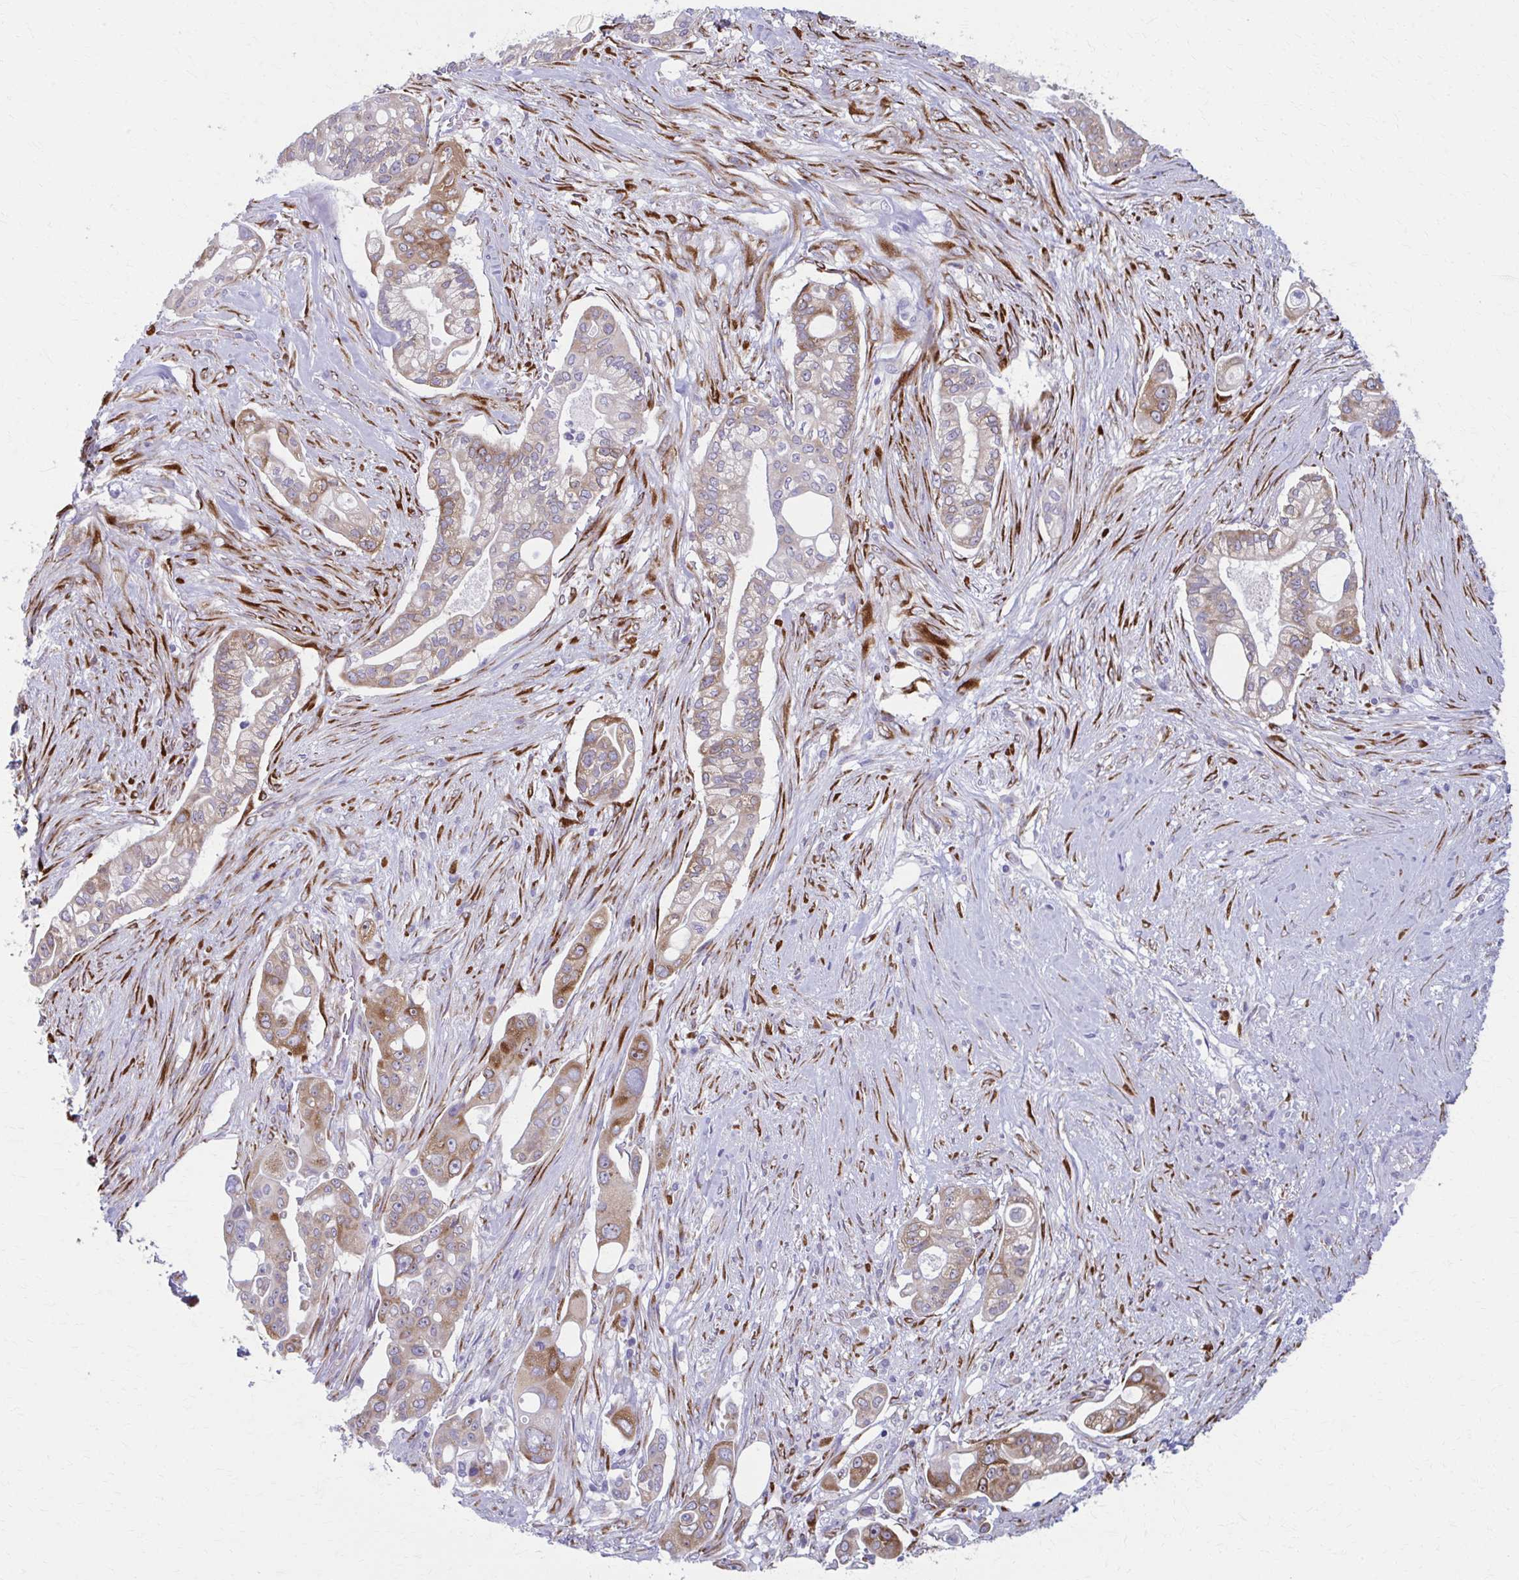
{"staining": {"intensity": "weak", "quantity": ">75%", "location": "cytoplasmic/membranous"}, "tissue": "pancreatic cancer", "cell_type": "Tumor cells", "image_type": "cancer", "snomed": [{"axis": "morphology", "description": "Adenocarcinoma, NOS"}, {"axis": "topography", "description": "Pancreas"}], "caption": "Weak cytoplasmic/membranous expression is present in approximately >75% of tumor cells in adenocarcinoma (pancreatic).", "gene": "SPATS2L", "patient": {"sex": "female", "age": 69}}